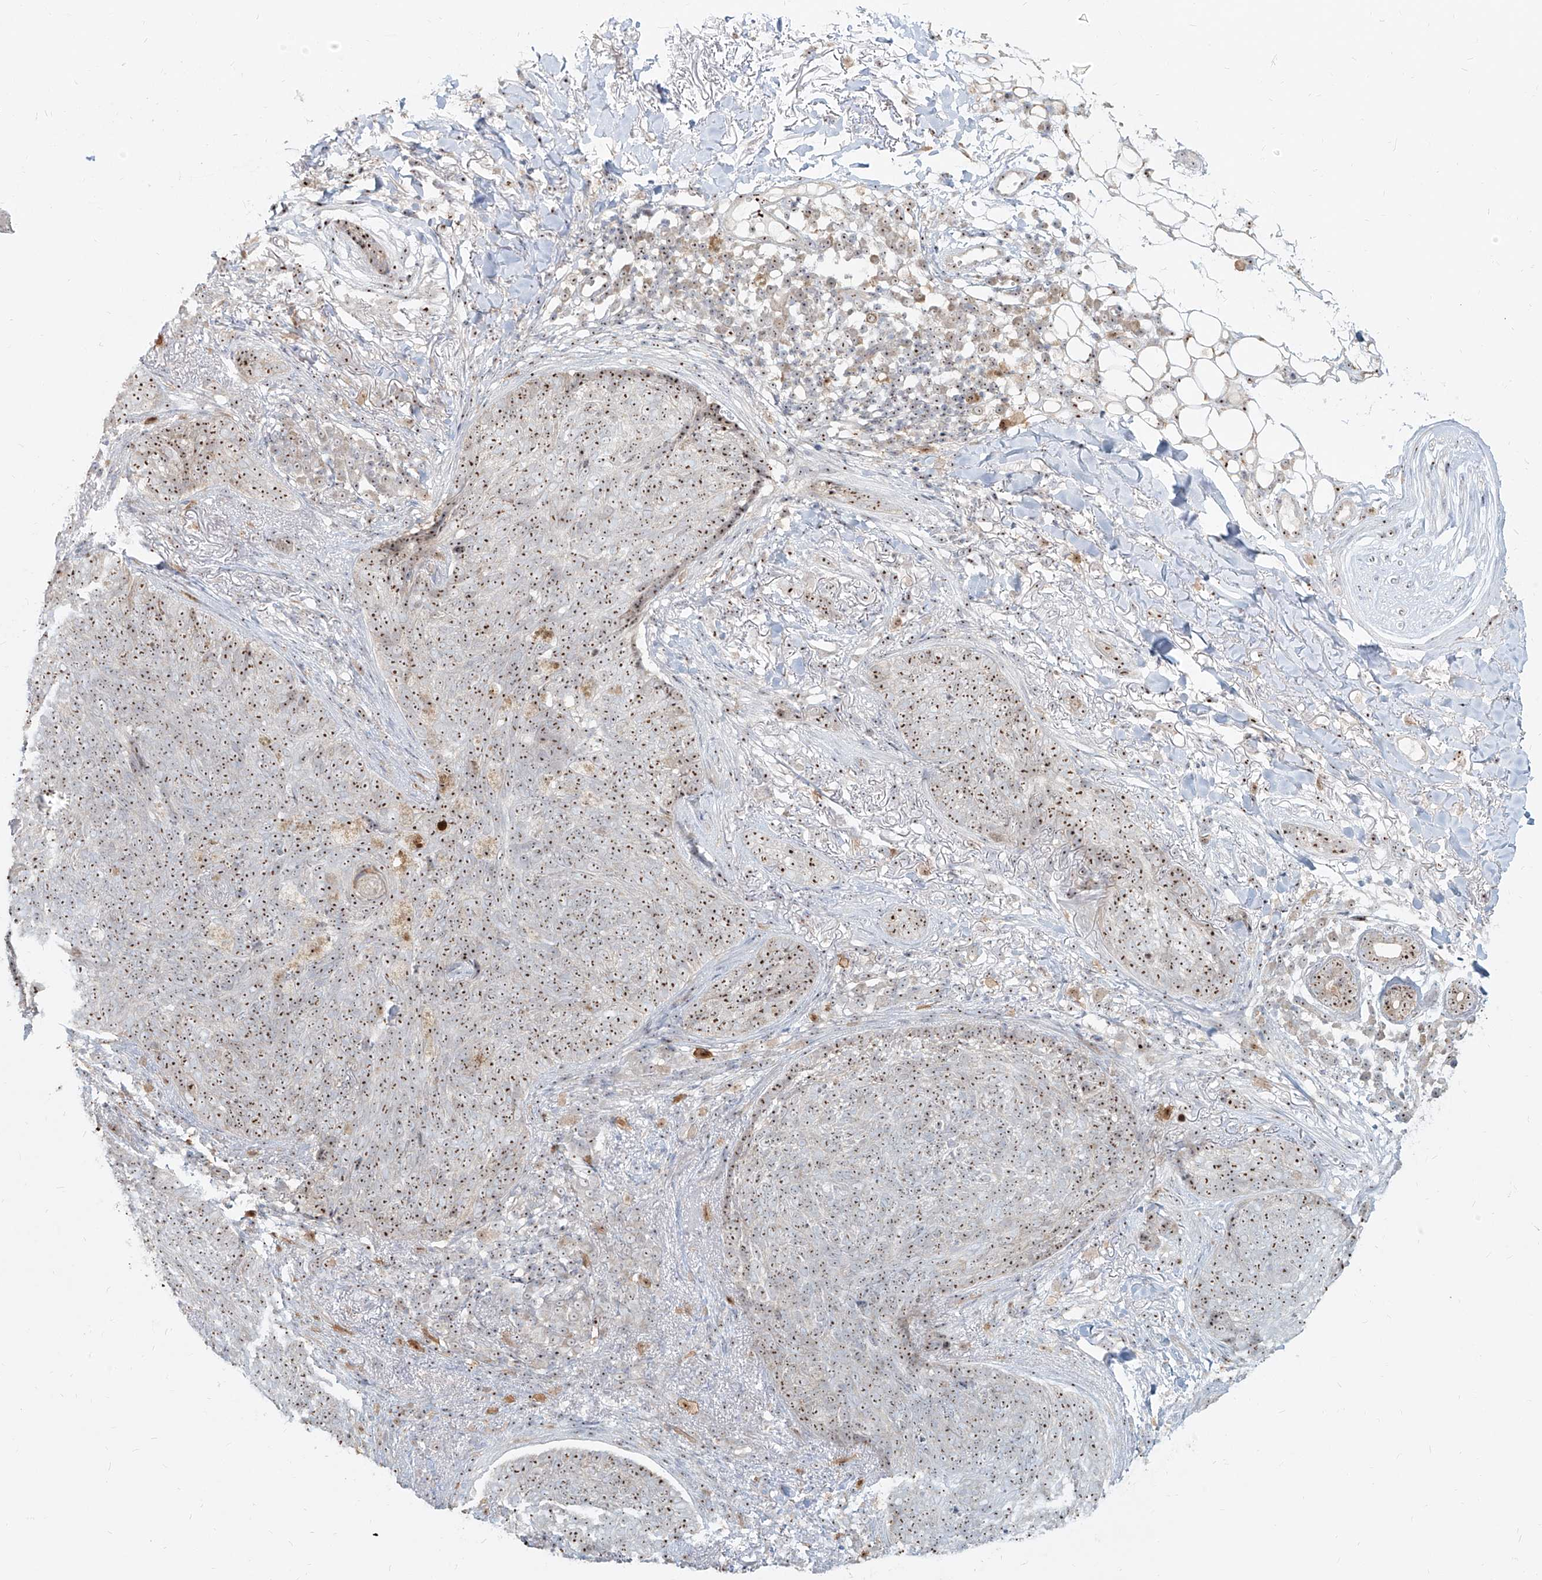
{"staining": {"intensity": "moderate", "quantity": ">75%", "location": "nuclear"}, "tissue": "skin cancer", "cell_type": "Tumor cells", "image_type": "cancer", "snomed": [{"axis": "morphology", "description": "Basal cell carcinoma"}, {"axis": "topography", "description": "Skin"}], "caption": "A micrograph showing moderate nuclear positivity in about >75% of tumor cells in basal cell carcinoma (skin), as visualized by brown immunohistochemical staining.", "gene": "BYSL", "patient": {"sex": "male", "age": 85}}